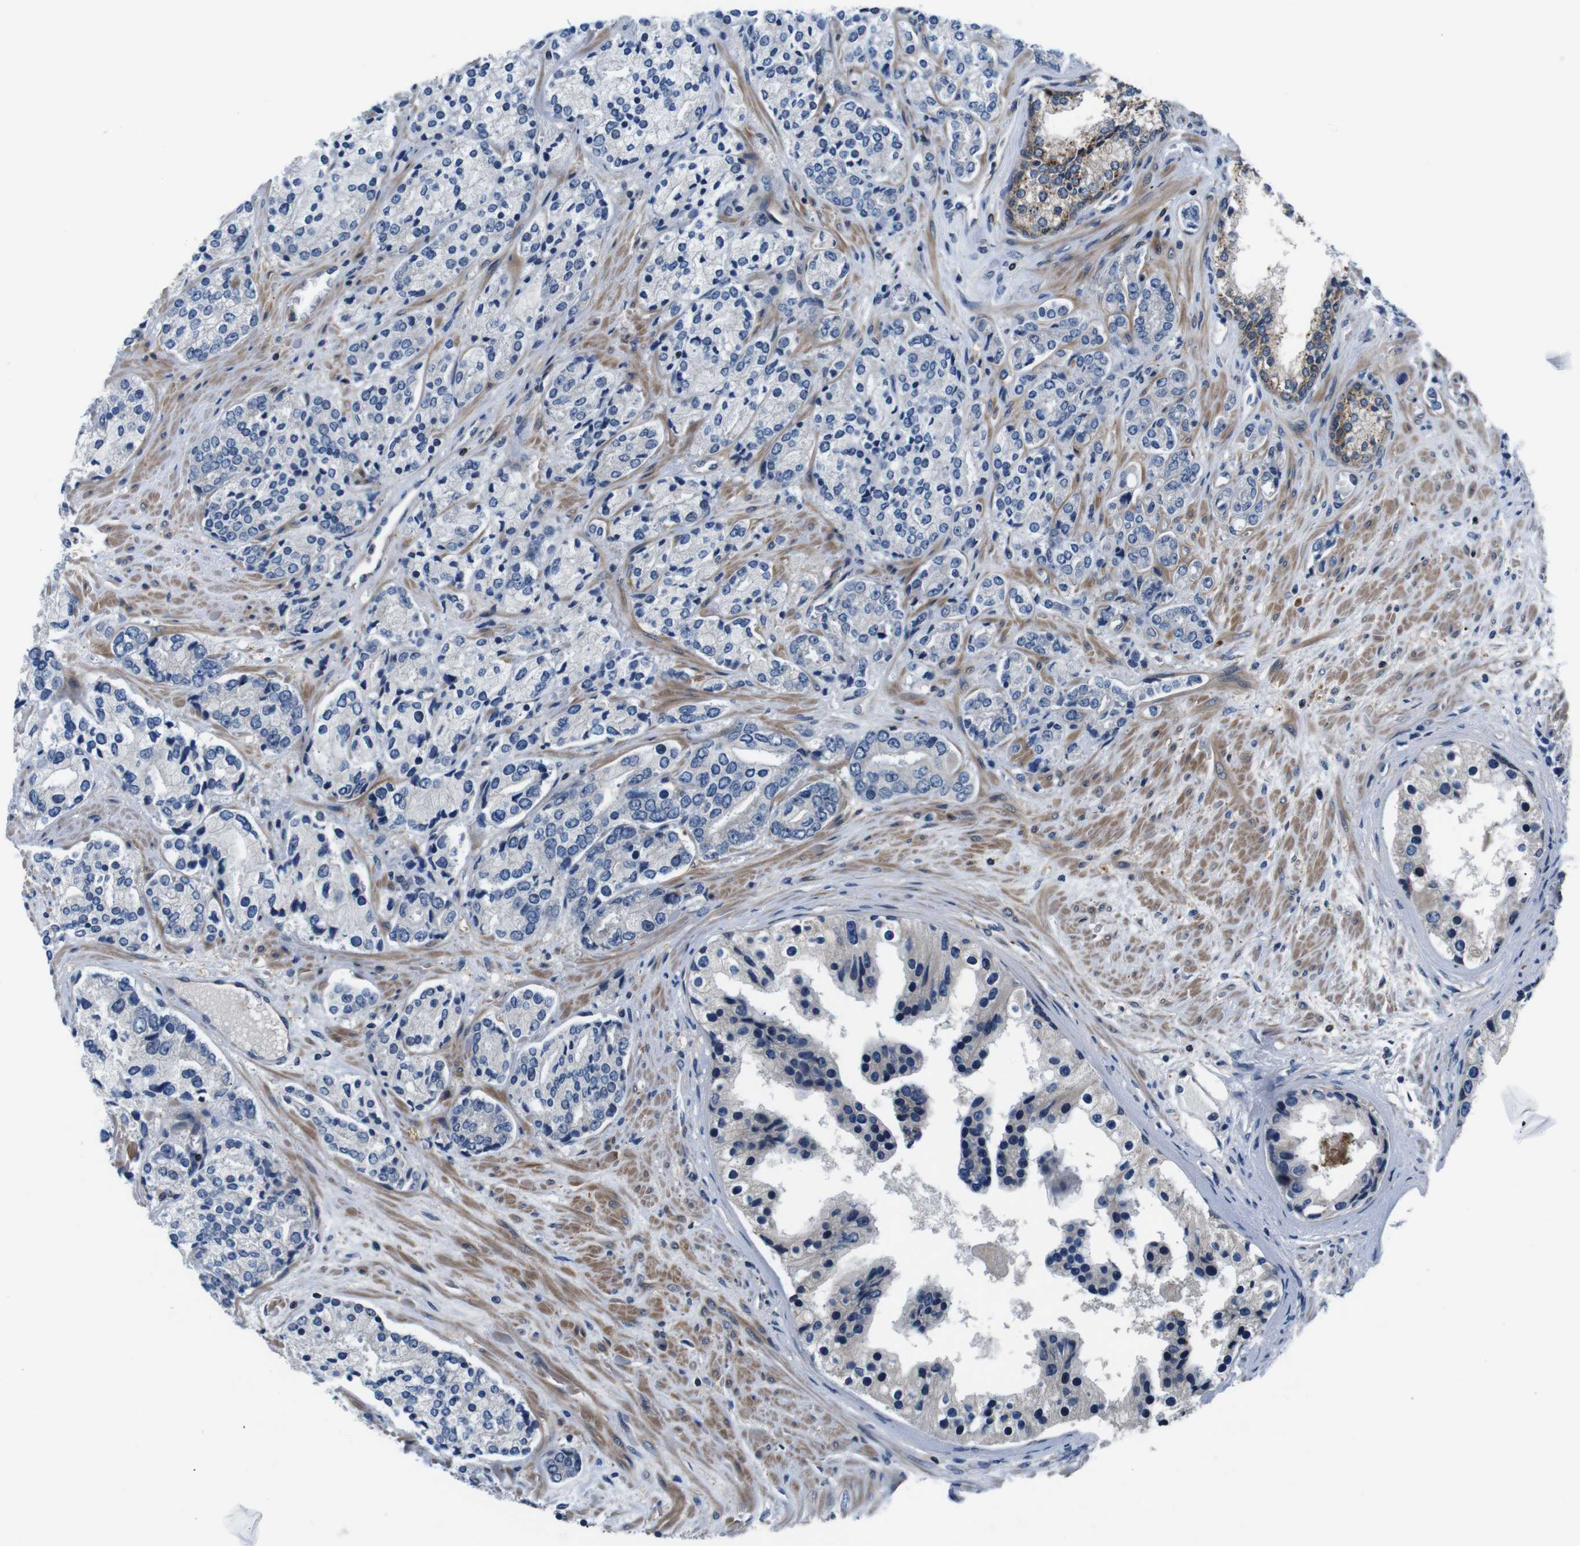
{"staining": {"intensity": "negative", "quantity": "none", "location": "none"}, "tissue": "prostate cancer", "cell_type": "Tumor cells", "image_type": "cancer", "snomed": [{"axis": "morphology", "description": "Adenocarcinoma, High grade"}, {"axis": "topography", "description": "Prostate"}], "caption": "The immunohistochemistry micrograph has no significant staining in tumor cells of prostate adenocarcinoma (high-grade) tissue. (DAB immunohistochemistry (IHC) with hematoxylin counter stain).", "gene": "JAK1", "patient": {"sex": "male", "age": 71}}